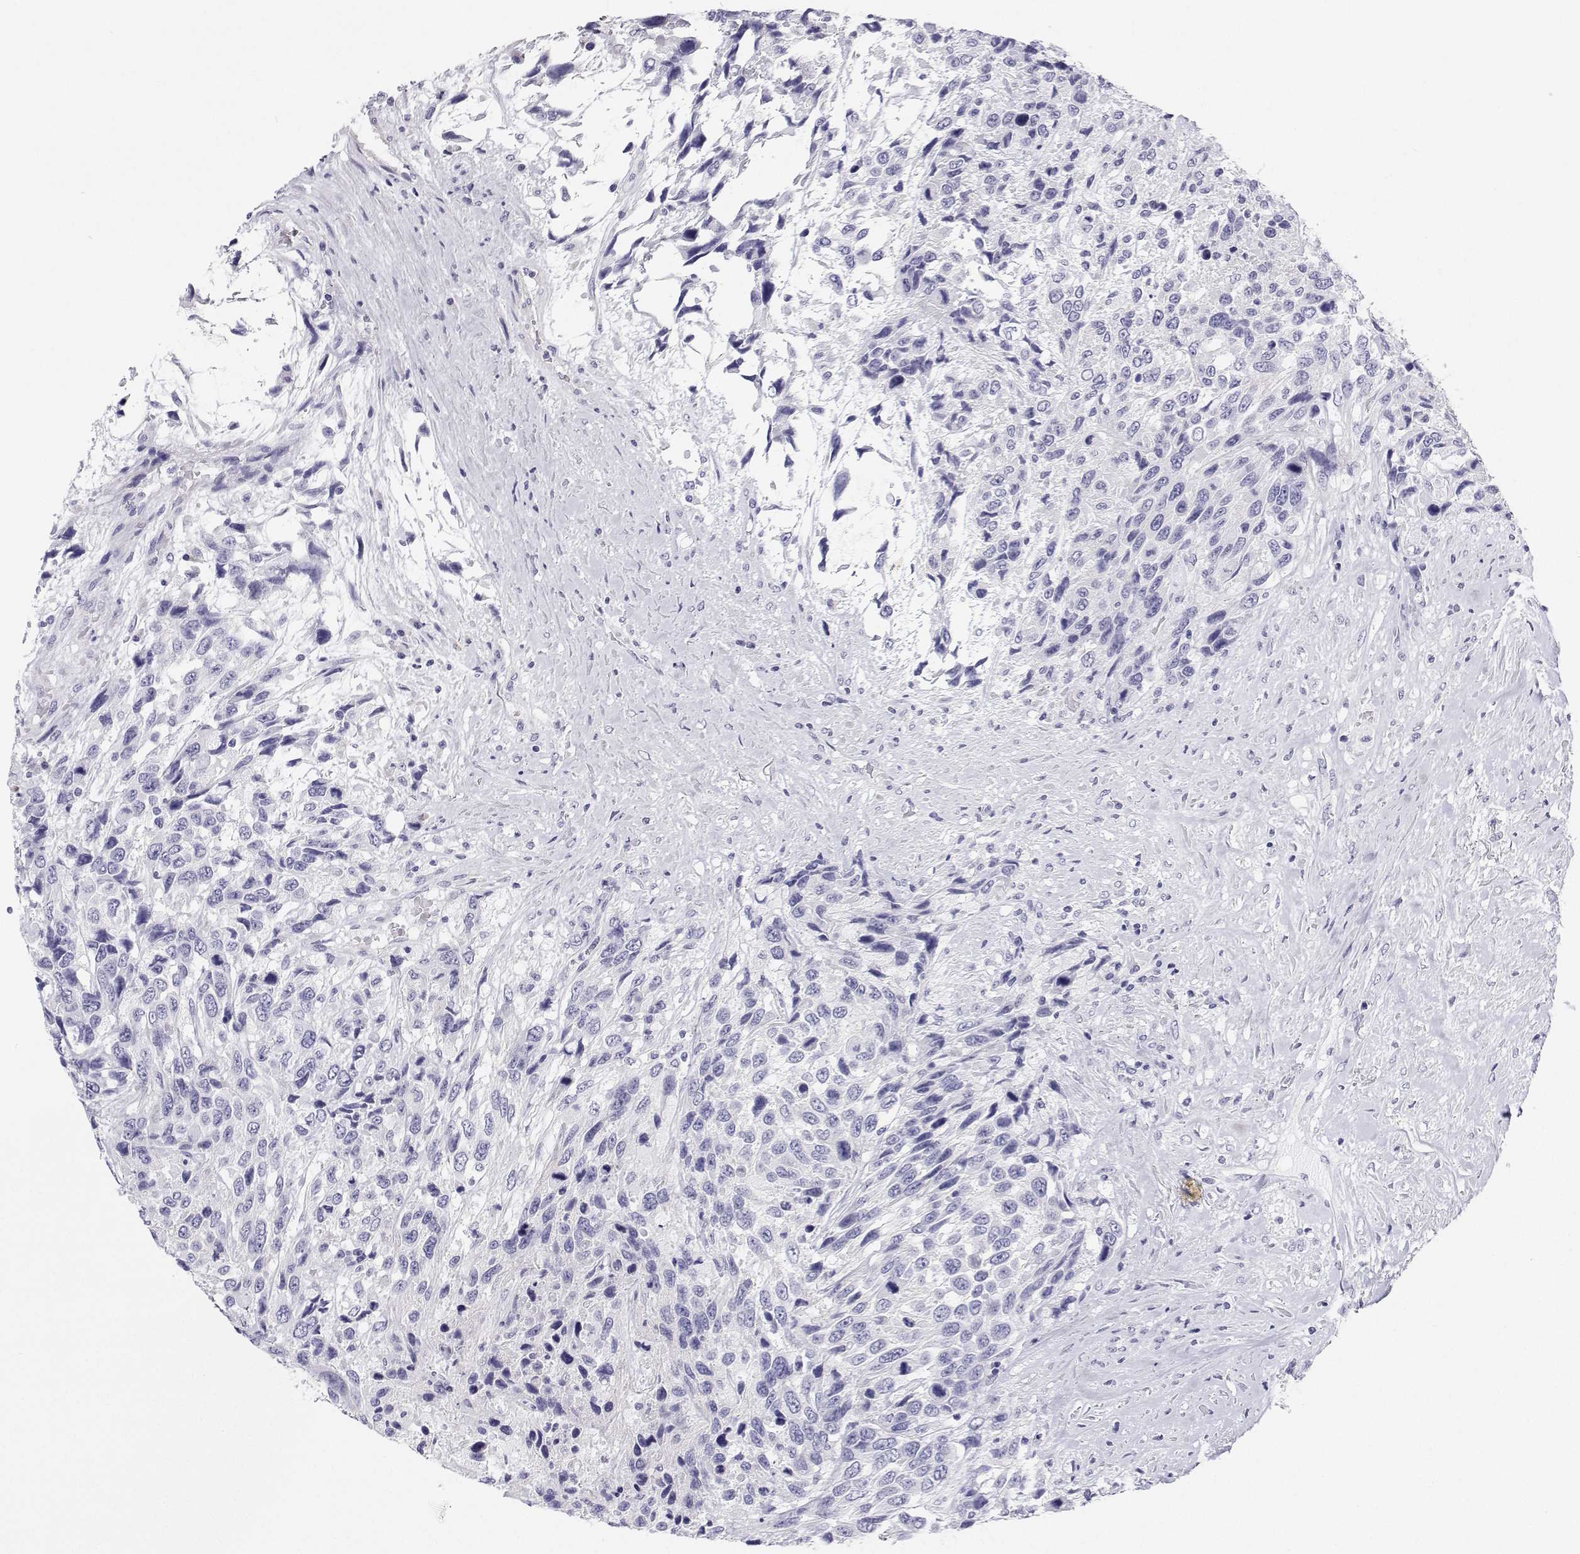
{"staining": {"intensity": "negative", "quantity": "none", "location": "none"}, "tissue": "urothelial cancer", "cell_type": "Tumor cells", "image_type": "cancer", "snomed": [{"axis": "morphology", "description": "Urothelial carcinoma, High grade"}, {"axis": "topography", "description": "Urinary bladder"}], "caption": "Urothelial cancer stained for a protein using IHC reveals no positivity tumor cells.", "gene": "BHMT", "patient": {"sex": "female", "age": 70}}